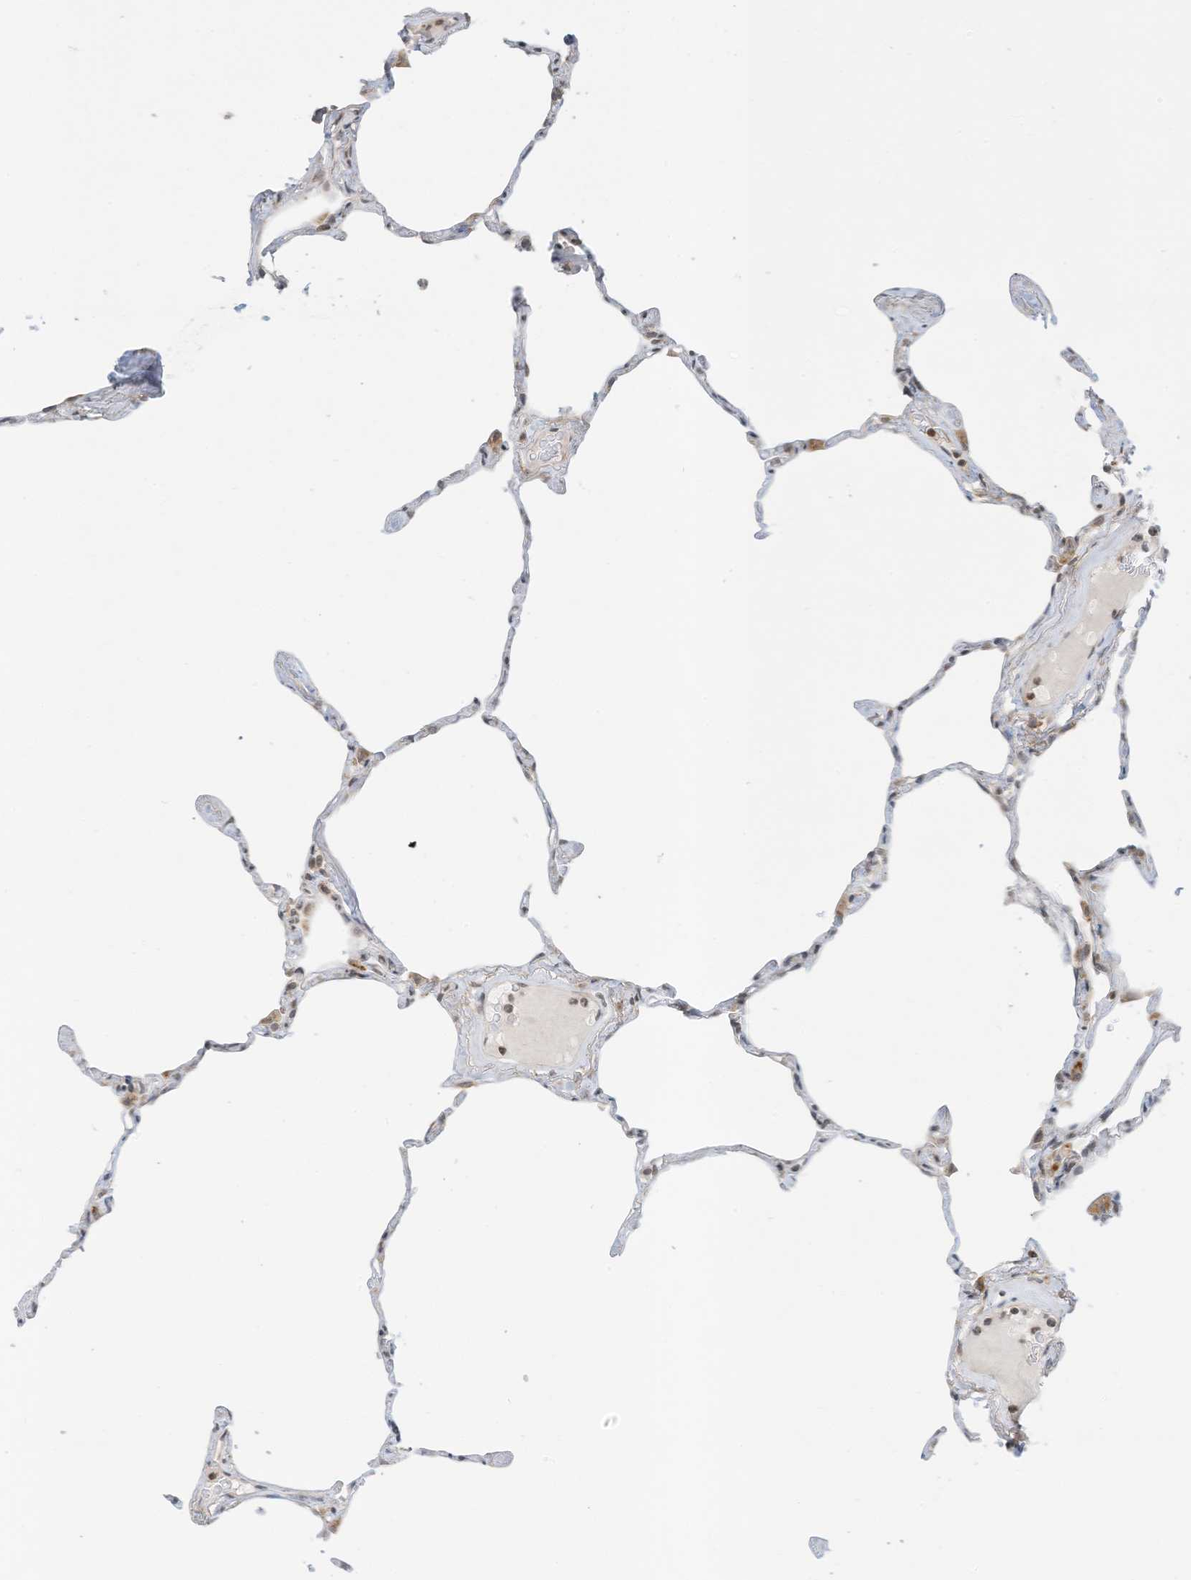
{"staining": {"intensity": "weak", "quantity": "25%-75%", "location": "cytoplasmic/membranous"}, "tissue": "lung", "cell_type": "Alveolar cells", "image_type": "normal", "snomed": [{"axis": "morphology", "description": "Normal tissue, NOS"}, {"axis": "topography", "description": "Lung"}], "caption": "Brown immunohistochemical staining in benign lung demonstrates weak cytoplasmic/membranous staining in approximately 25%-75% of alveolar cells. The staining was performed using DAB, with brown indicating positive protein expression. Nuclei are stained blue with hematoxylin.", "gene": "EDF1", "patient": {"sex": "male", "age": 65}}